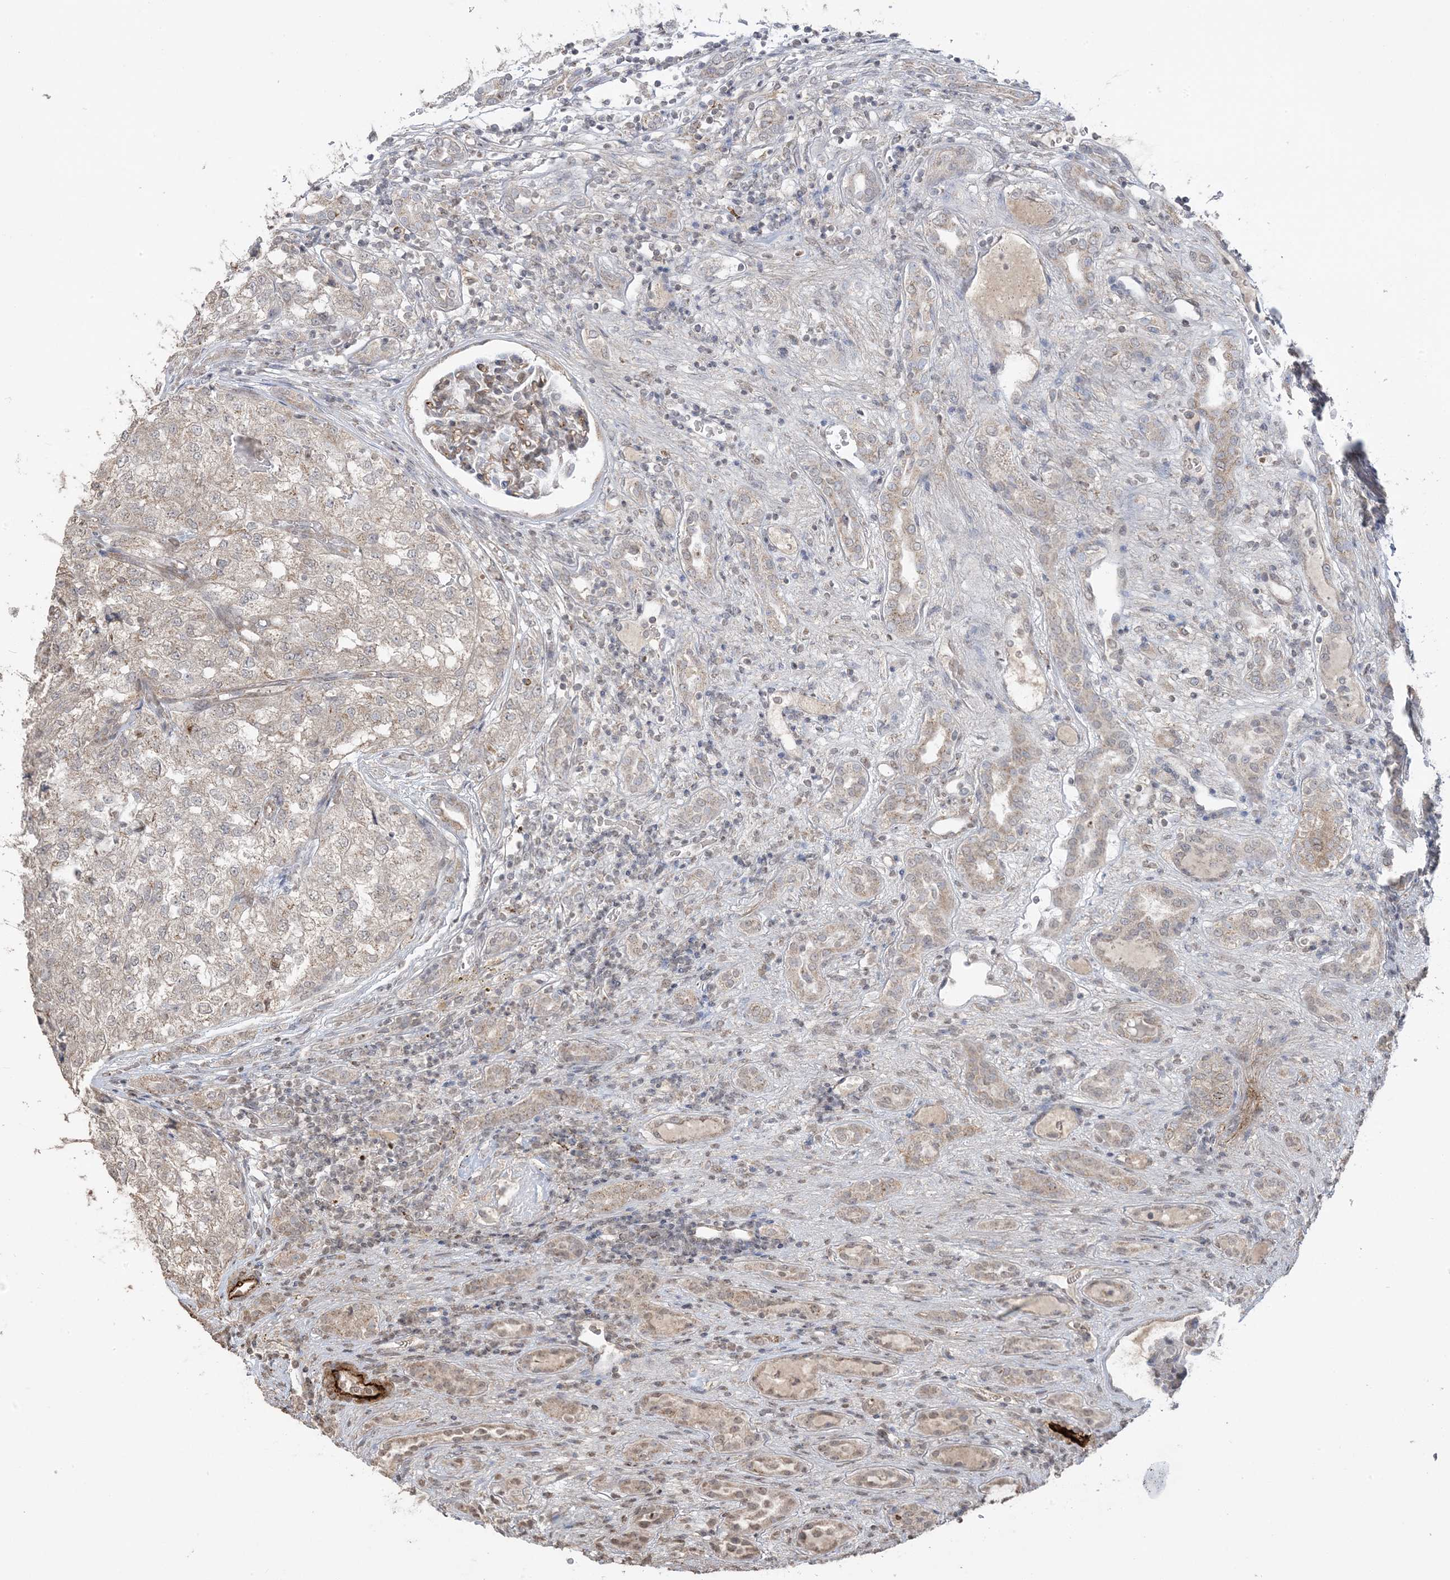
{"staining": {"intensity": "weak", "quantity": "25%-75%", "location": "cytoplasmic/membranous"}, "tissue": "renal cancer", "cell_type": "Tumor cells", "image_type": "cancer", "snomed": [{"axis": "morphology", "description": "Adenocarcinoma, NOS"}, {"axis": "topography", "description": "Kidney"}], "caption": "Weak cytoplasmic/membranous staining for a protein is appreciated in approximately 25%-75% of tumor cells of adenocarcinoma (renal) using immunohistochemistry.", "gene": "XRN1", "patient": {"sex": "female", "age": 54}}